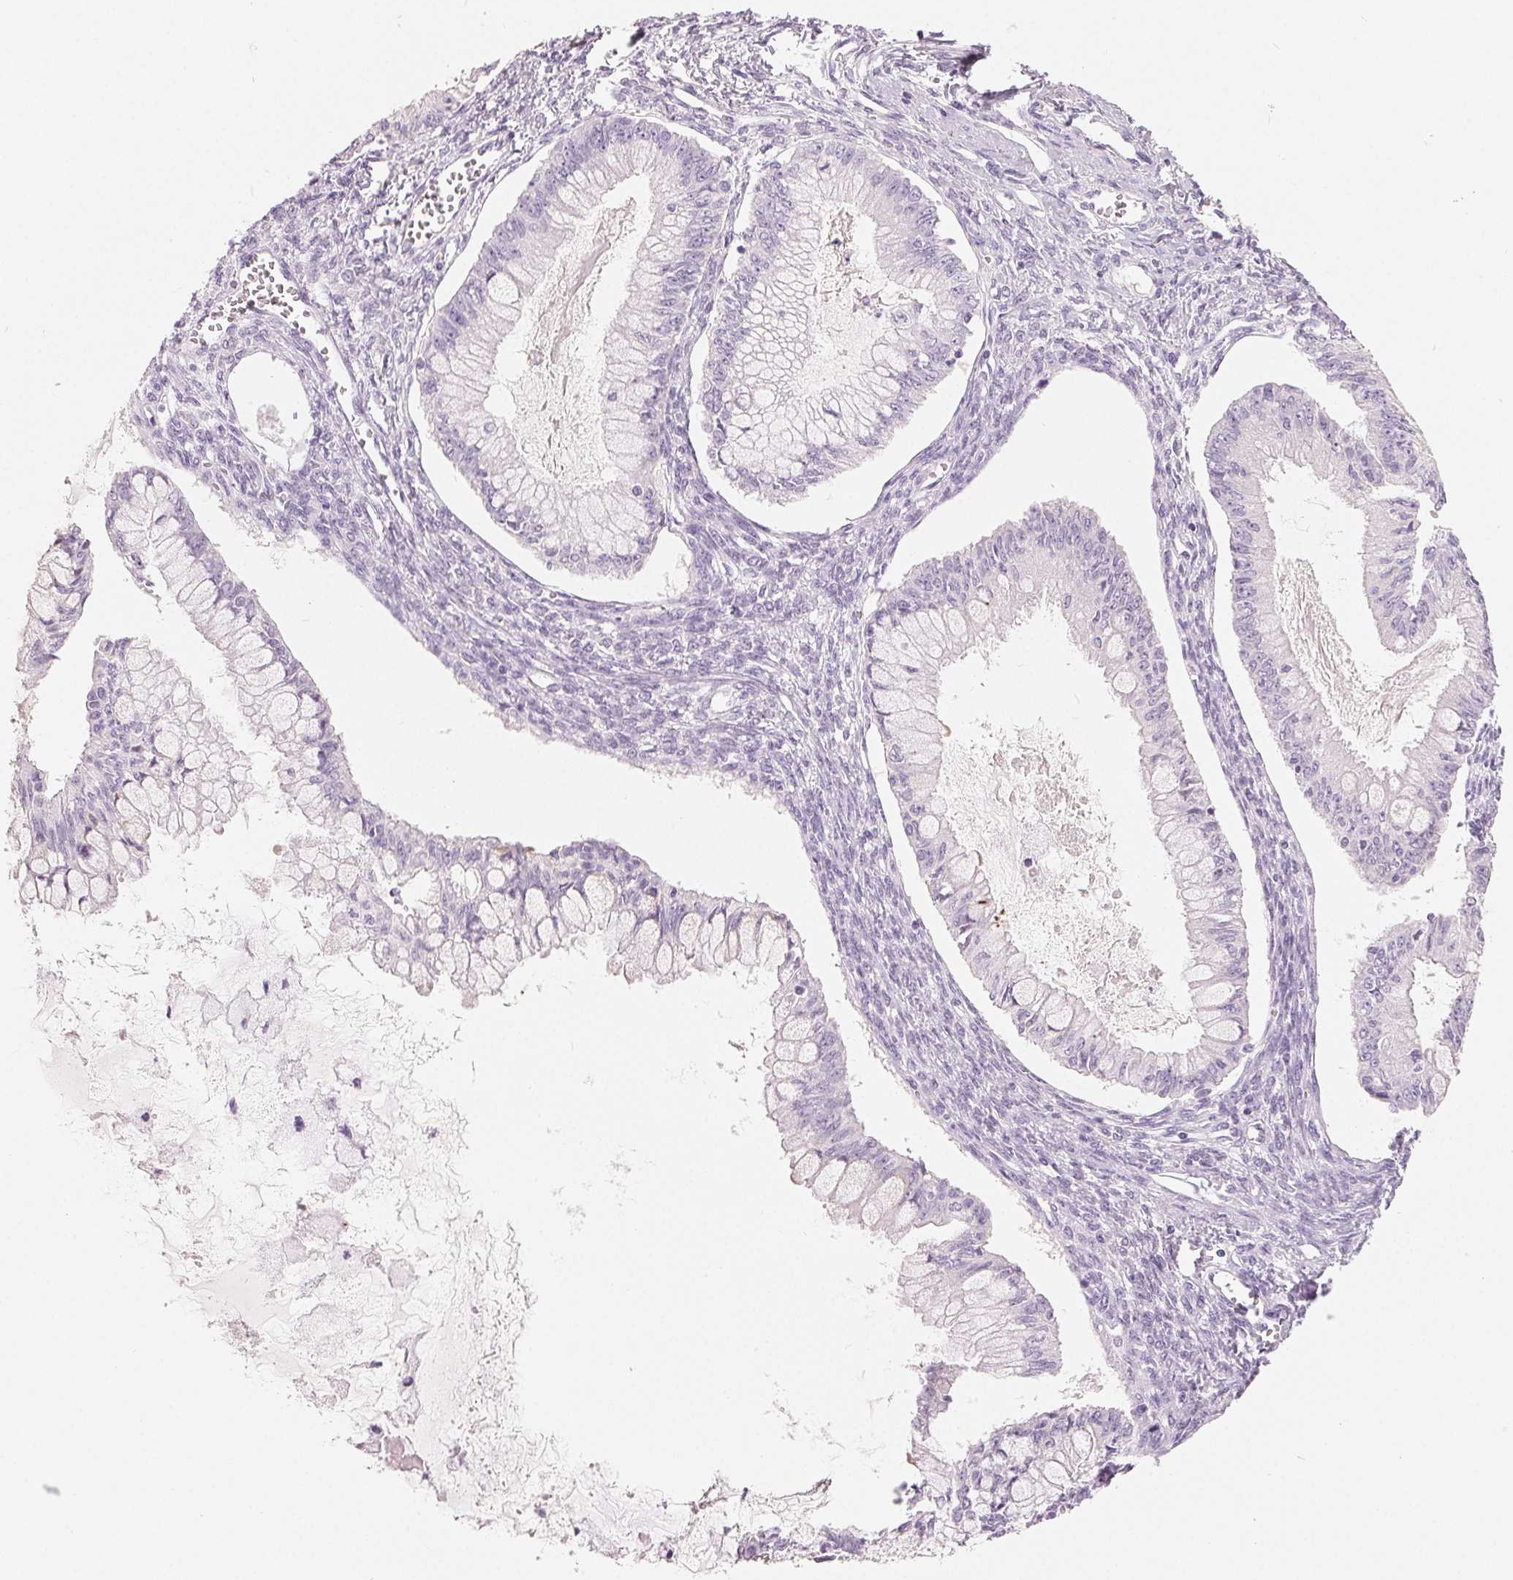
{"staining": {"intensity": "negative", "quantity": "none", "location": "none"}, "tissue": "ovarian cancer", "cell_type": "Tumor cells", "image_type": "cancer", "snomed": [{"axis": "morphology", "description": "Cystadenocarcinoma, mucinous, NOS"}, {"axis": "topography", "description": "Ovary"}], "caption": "The IHC histopathology image has no significant expression in tumor cells of ovarian cancer (mucinous cystadenocarcinoma) tissue. (DAB (3,3'-diaminobenzidine) immunohistochemistry (IHC) with hematoxylin counter stain).", "gene": "SPACA5B", "patient": {"sex": "female", "age": 34}}